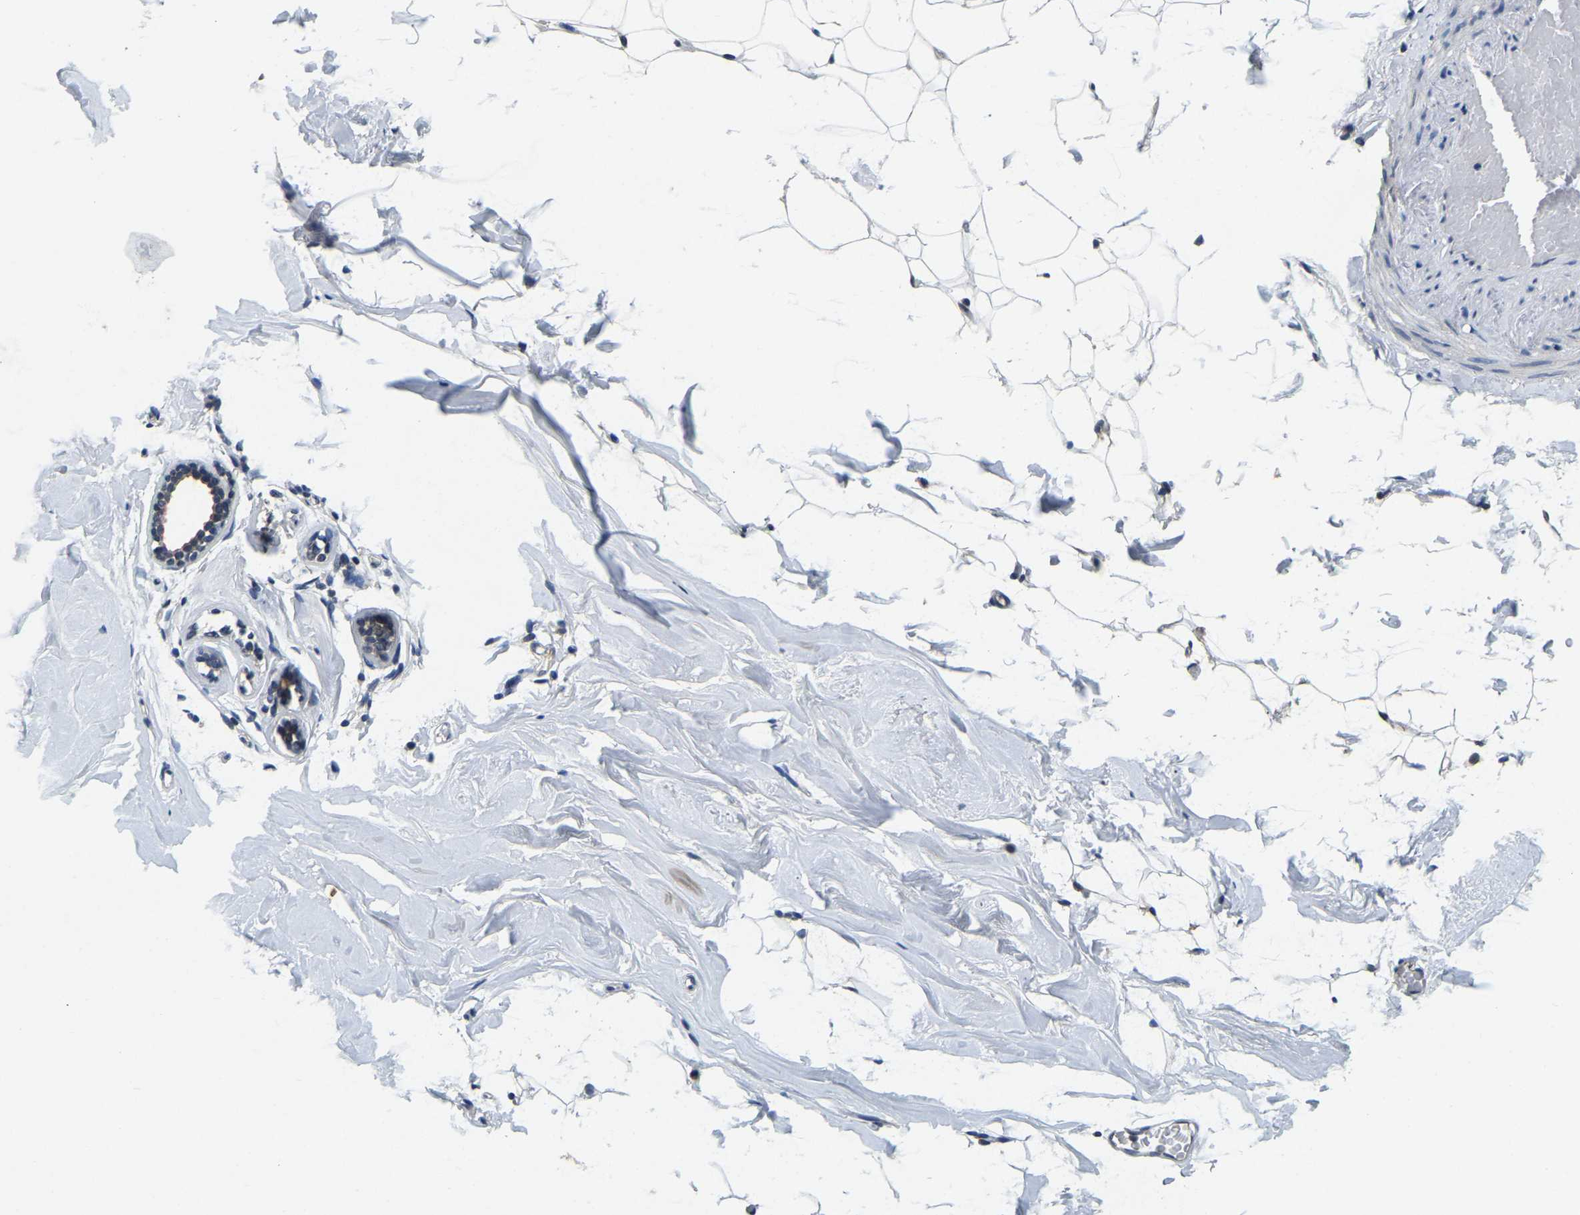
{"staining": {"intensity": "negative", "quantity": "none", "location": "none"}, "tissue": "adipose tissue", "cell_type": "Adipocytes", "image_type": "normal", "snomed": [{"axis": "morphology", "description": "Normal tissue, NOS"}, {"axis": "topography", "description": "Breast"}, {"axis": "topography", "description": "Soft tissue"}], "caption": "Immunohistochemical staining of normal adipose tissue demonstrates no significant positivity in adipocytes. Brightfield microscopy of IHC stained with DAB (brown) and hematoxylin (blue), captured at high magnification.", "gene": "RANBP2", "patient": {"sex": "female", "age": 75}}